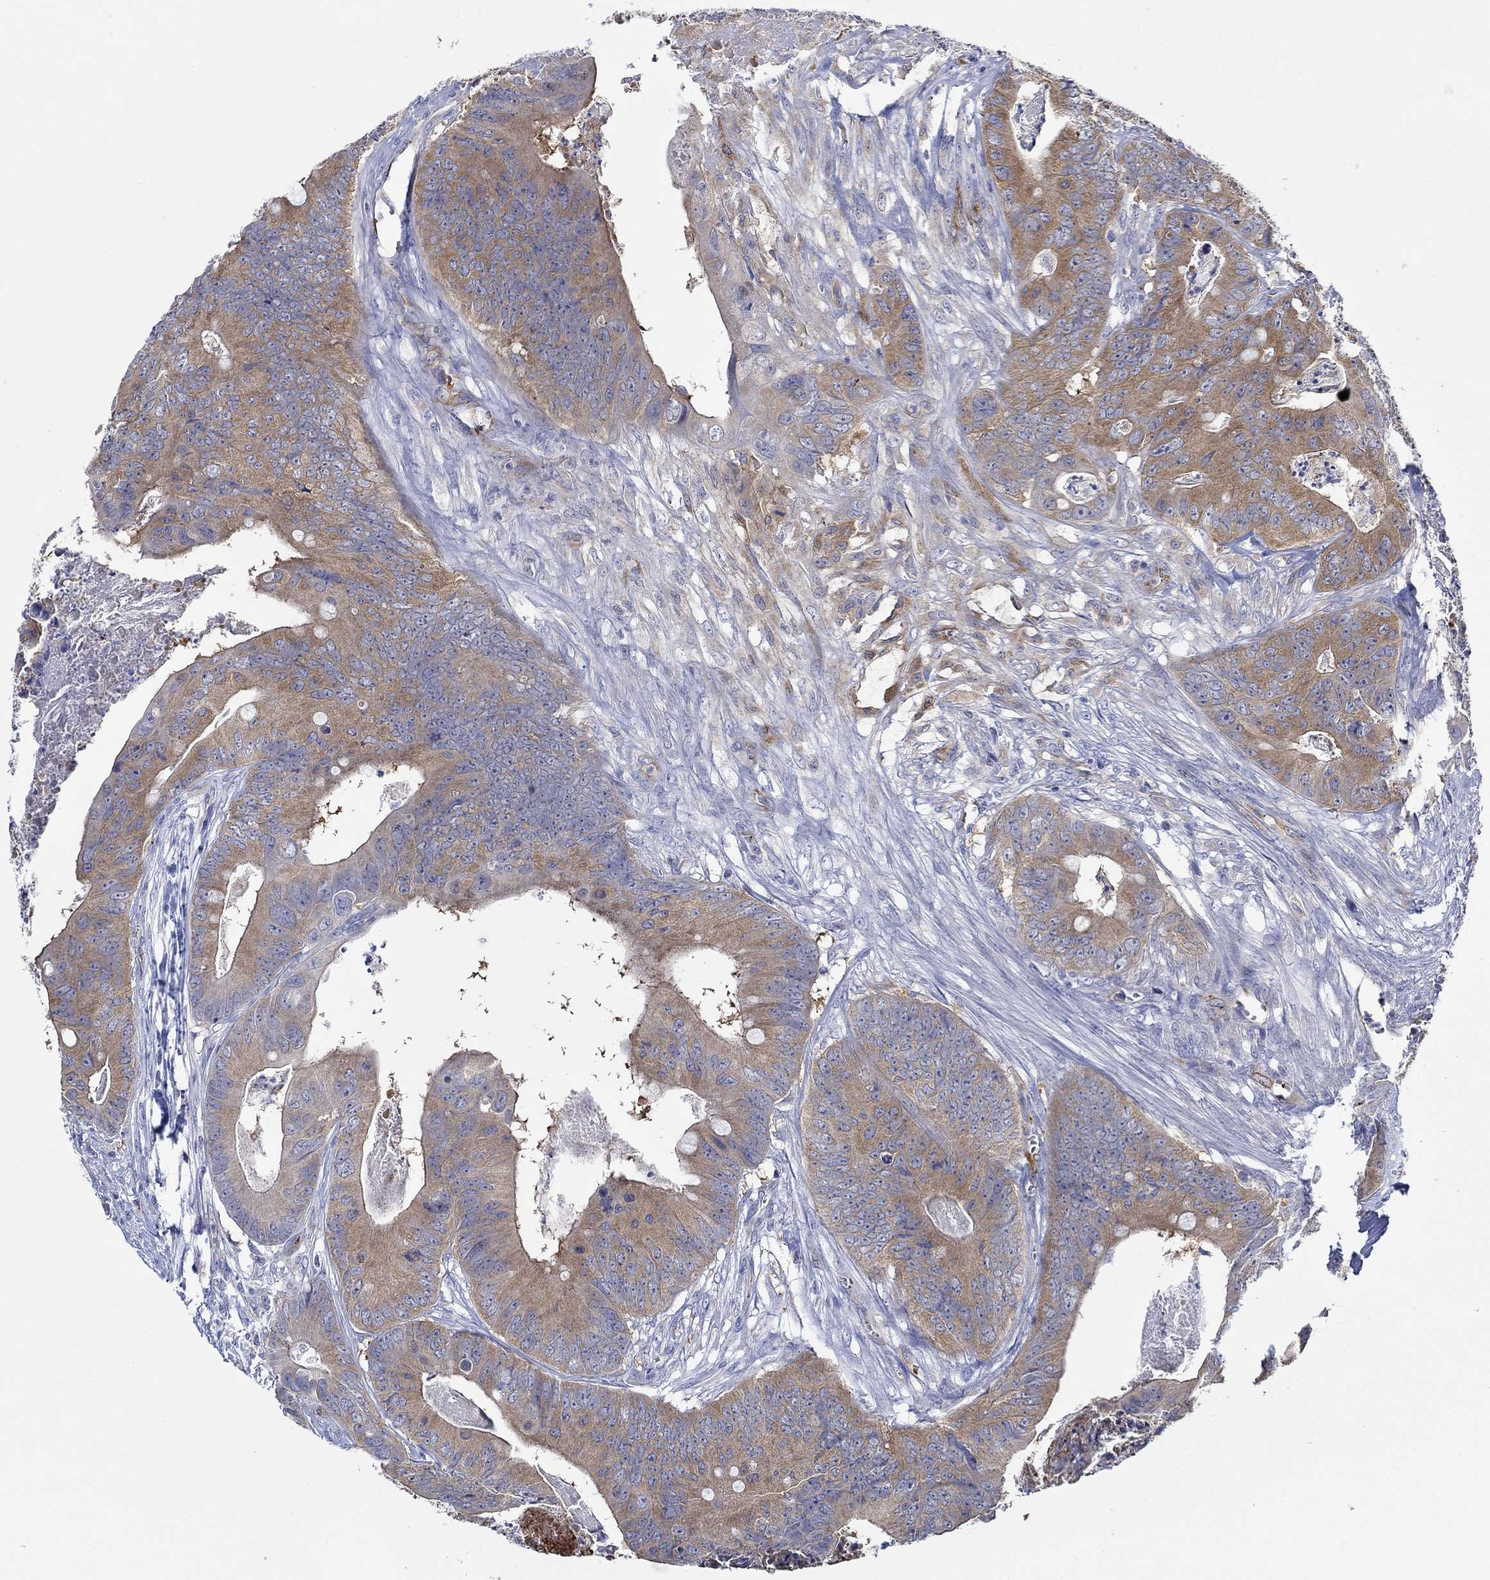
{"staining": {"intensity": "moderate", "quantity": ">75%", "location": "cytoplasmic/membranous"}, "tissue": "colorectal cancer", "cell_type": "Tumor cells", "image_type": "cancer", "snomed": [{"axis": "morphology", "description": "Adenocarcinoma, NOS"}, {"axis": "topography", "description": "Colon"}], "caption": "Tumor cells reveal medium levels of moderate cytoplasmic/membranous positivity in approximately >75% of cells in colorectal cancer.", "gene": "SLC27A3", "patient": {"sex": "male", "age": 84}}